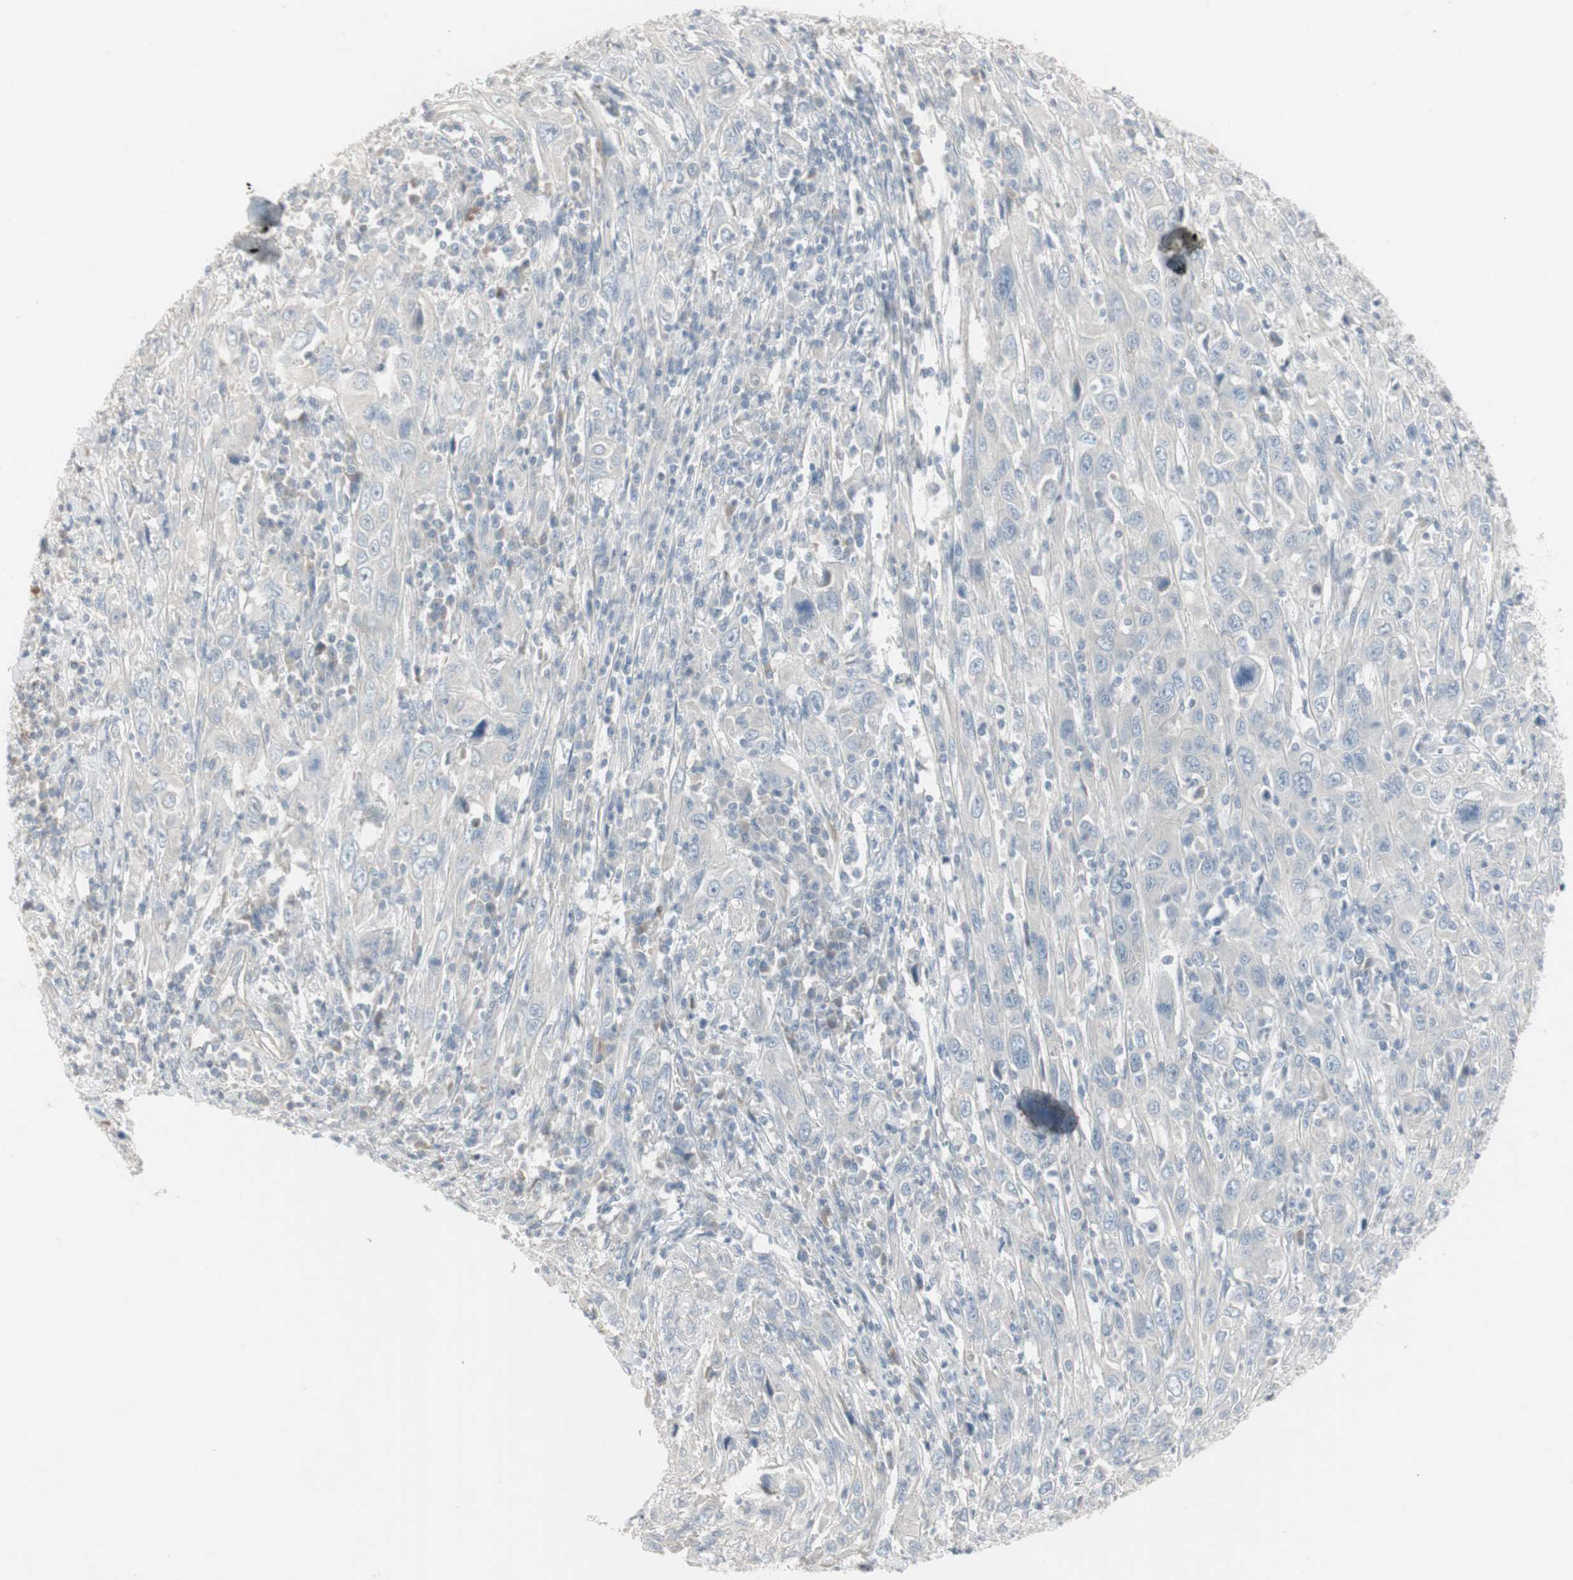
{"staining": {"intensity": "negative", "quantity": "none", "location": "none"}, "tissue": "cervical cancer", "cell_type": "Tumor cells", "image_type": "cancer", "snomed": [{"axis": "morphology", "description": "Squamous cell carcinoma, NOS"}, {"axis": "topography", "description": "Cervix"}], "caption": "This is an IHC image of cervical cancer (squamous cell carcinoma). There is no staining in tumor cells.", "gene": "DMPK", "patient": {"sex": "female", "age": 46}}